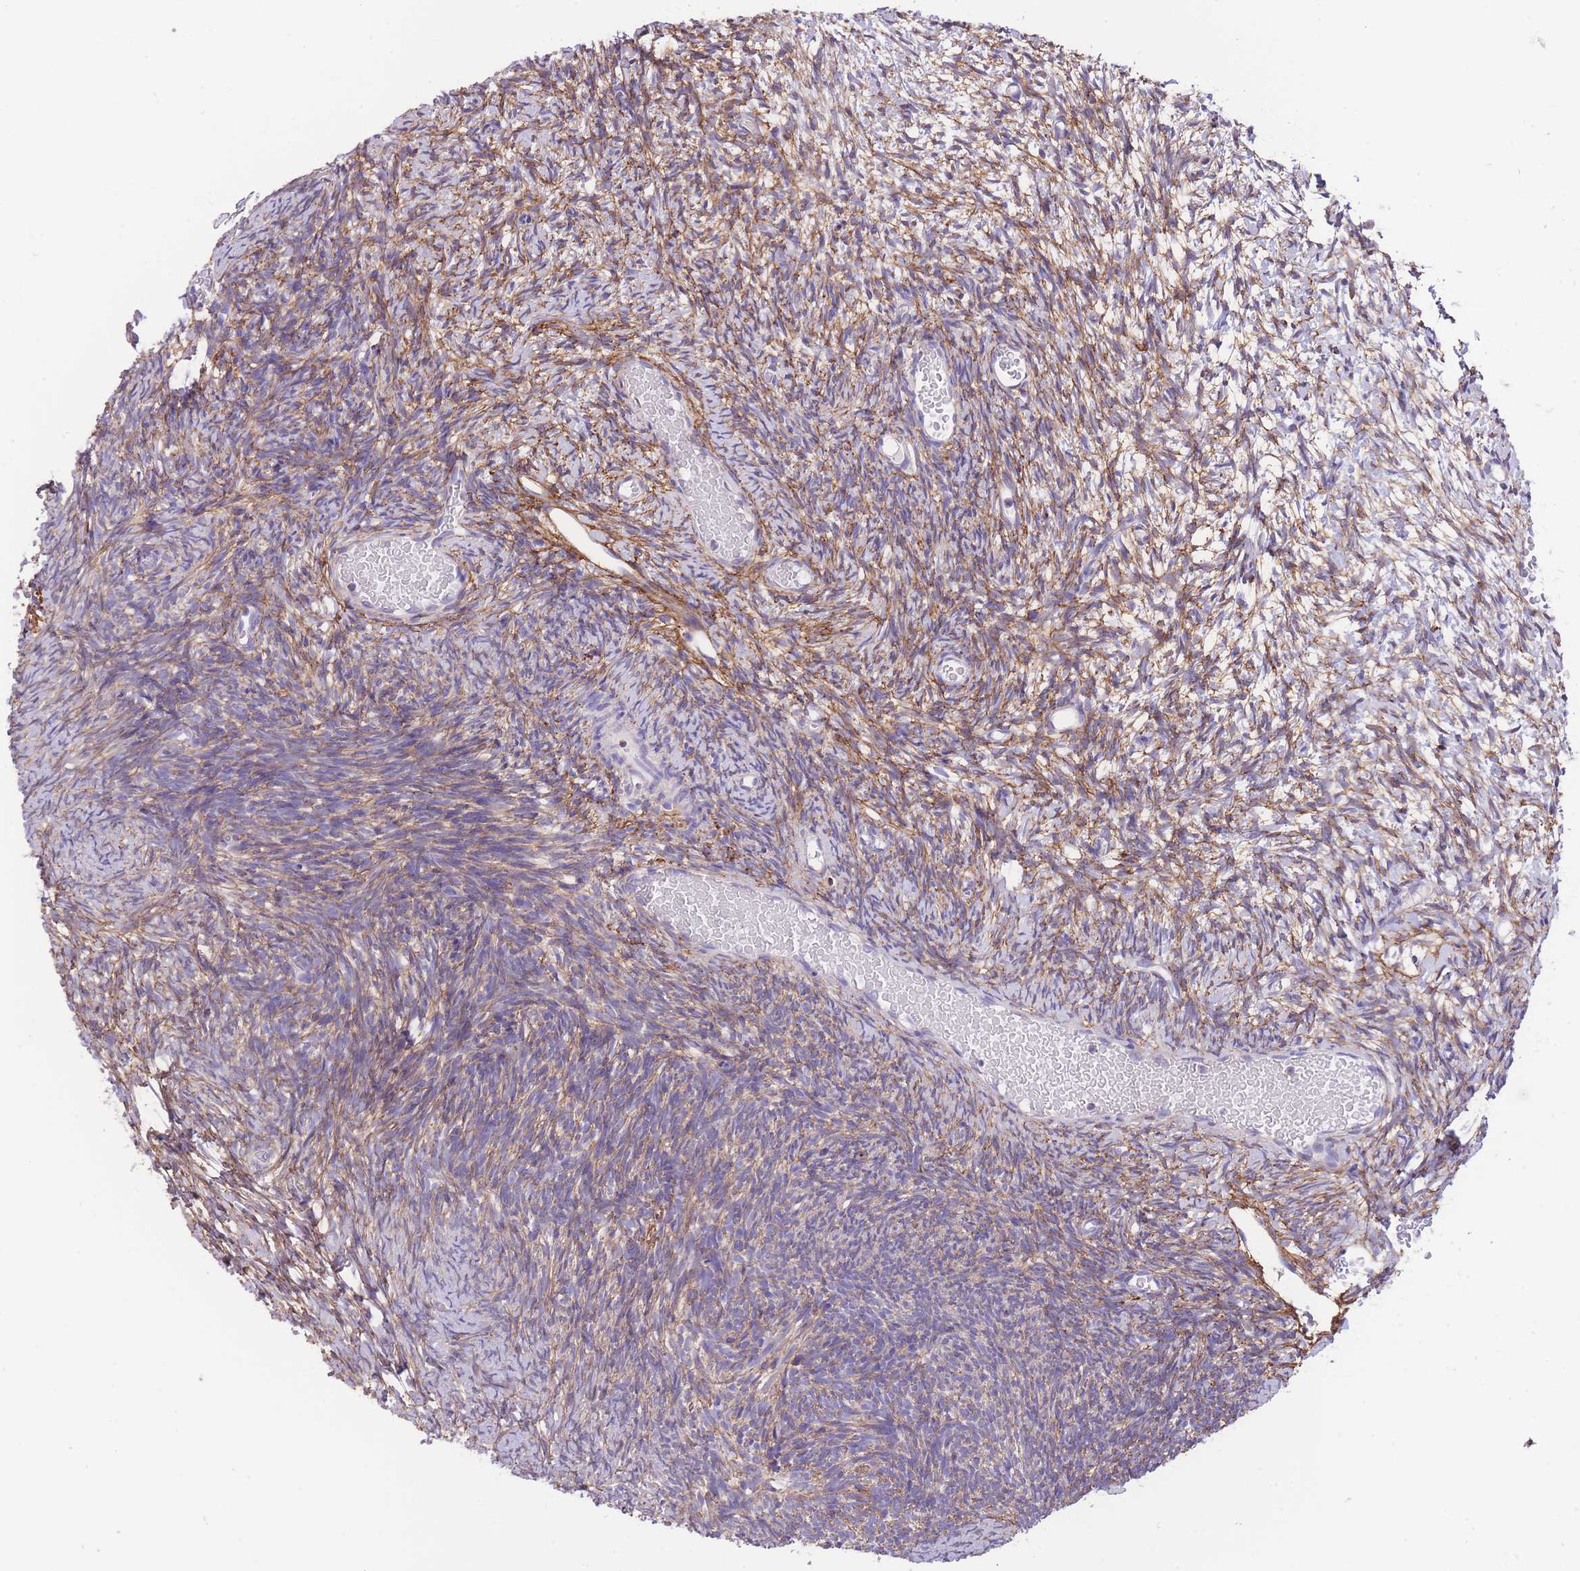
{"staining": {"intensity": "moderate", "quantity": "25%-75%", "location": "cytoplasmic/membranous"}, "tissue": "ovary", "cell_type": "Ovarian stroma cells", "image_type": "normal", "snomed": [{"axis": "morphology", "description": "Normal tissue, NOS"}, {"axis": "topography", "description": "Ovary"}], "caption": "This is a histology image of immunohistochemistry (IHC) staining of normal ovary, which shows moderate positivity in the cytoplasmic/membranous of ovarian stroma cells.", "gene": "ST3GAL3", "patient": {"sex": "female", "age": 39}}